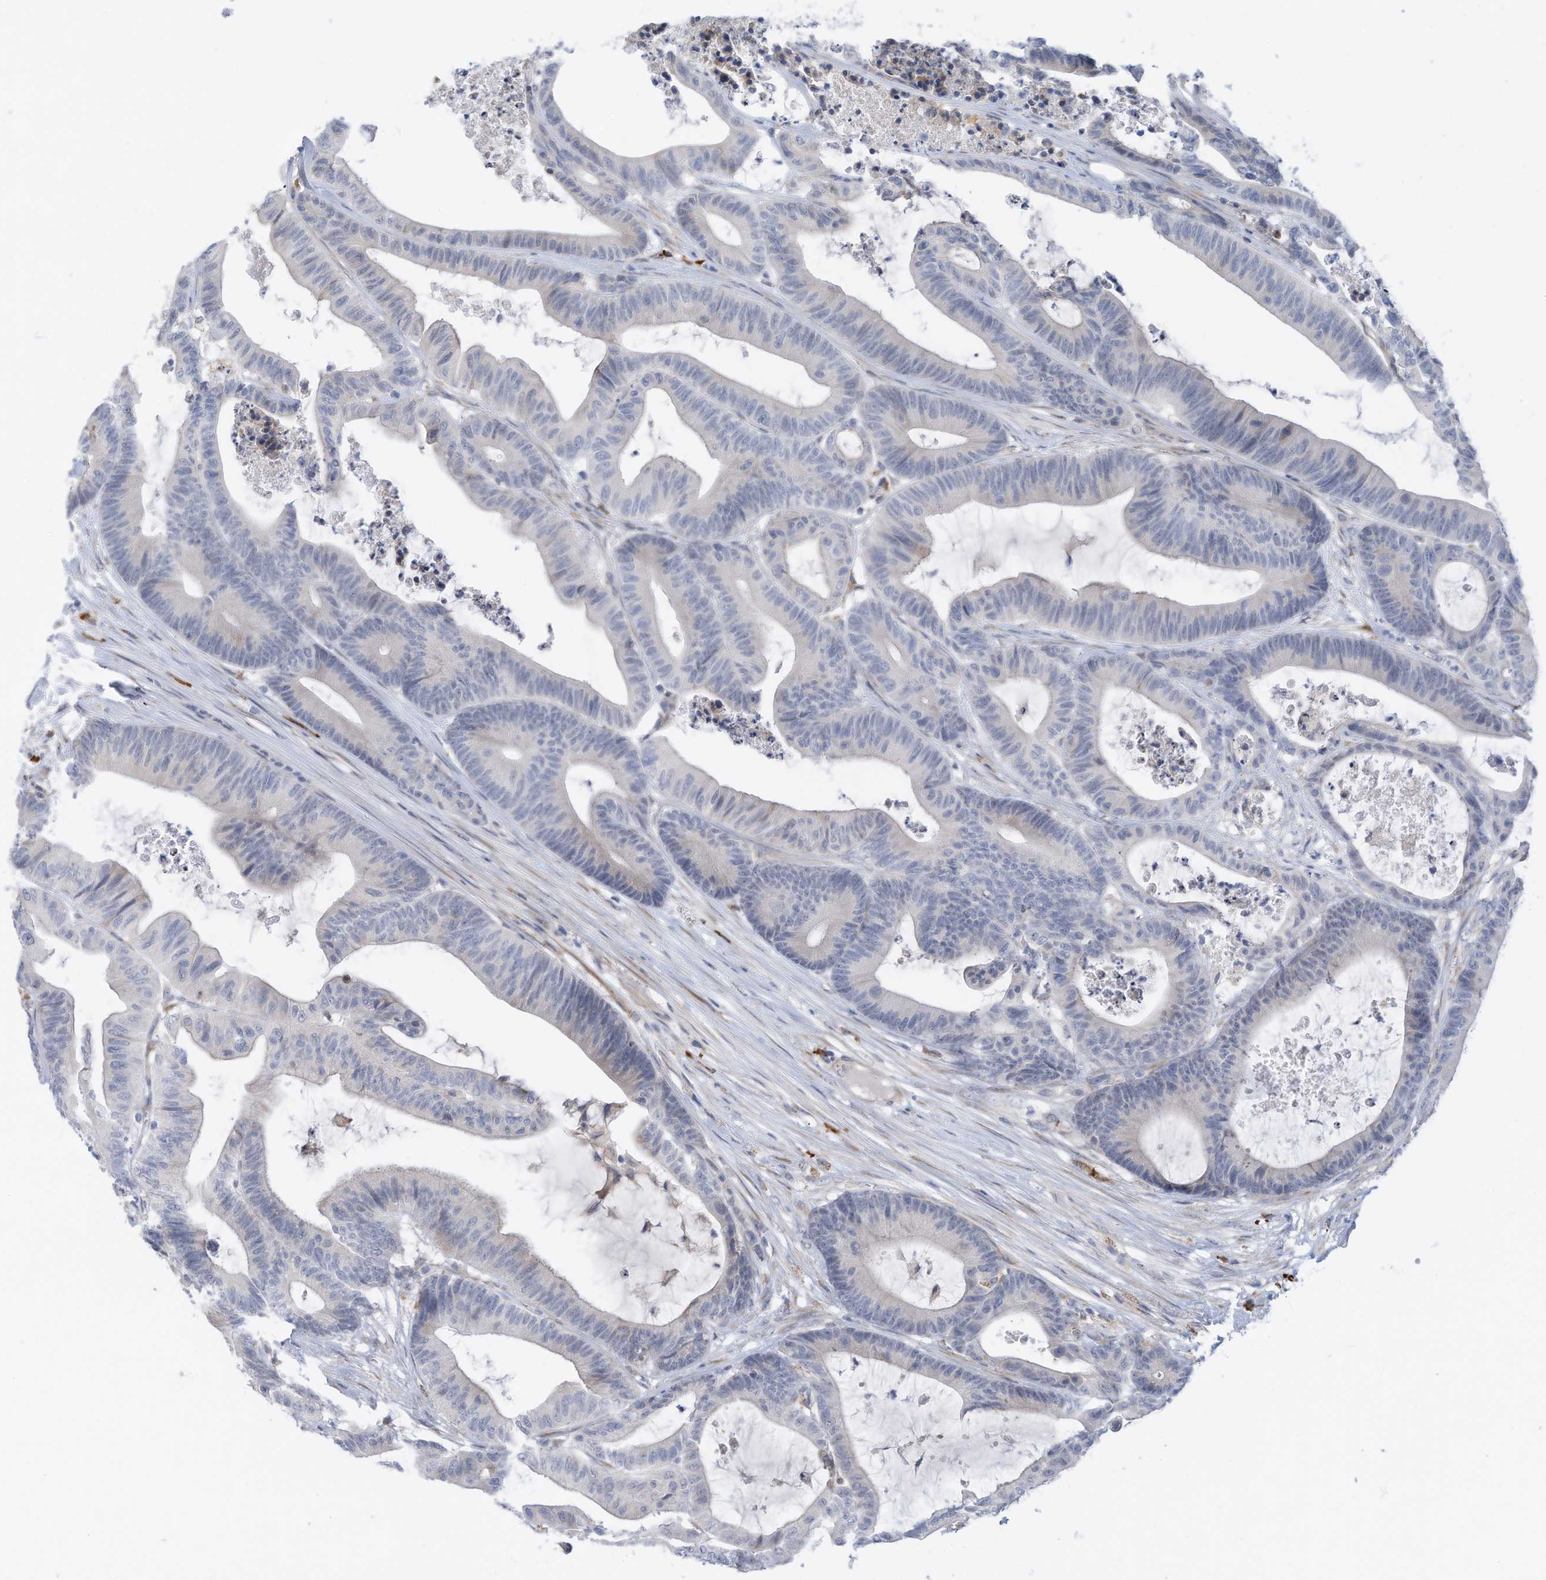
{"staining": {"intensity": "negative", "quantity": "none", "location": "none"}, "tissue": "colorectal cancer", "cell_type": "Tumor cells", "image_type": "cancer", "snomed": [{"axis": "morphology", "description": "Adenocarcinoma, NOS"}, {"axis": "topography", "description": "Colon"}], "caption": "IHC photomicrograph of neoplastic tissue: adenocarcinoma (colorectal) stained with DAB (3,3'-diaminobenzidine) displays no significant protein positivity in tumor cells. The staining was performed using DAB to visualize the protein expression in brown, while the nuclei were stained in blue with hematoxylin (Magnification: 20x).", "gene": "ZNF292", "patient": {"sex": "female", "age": 84}}